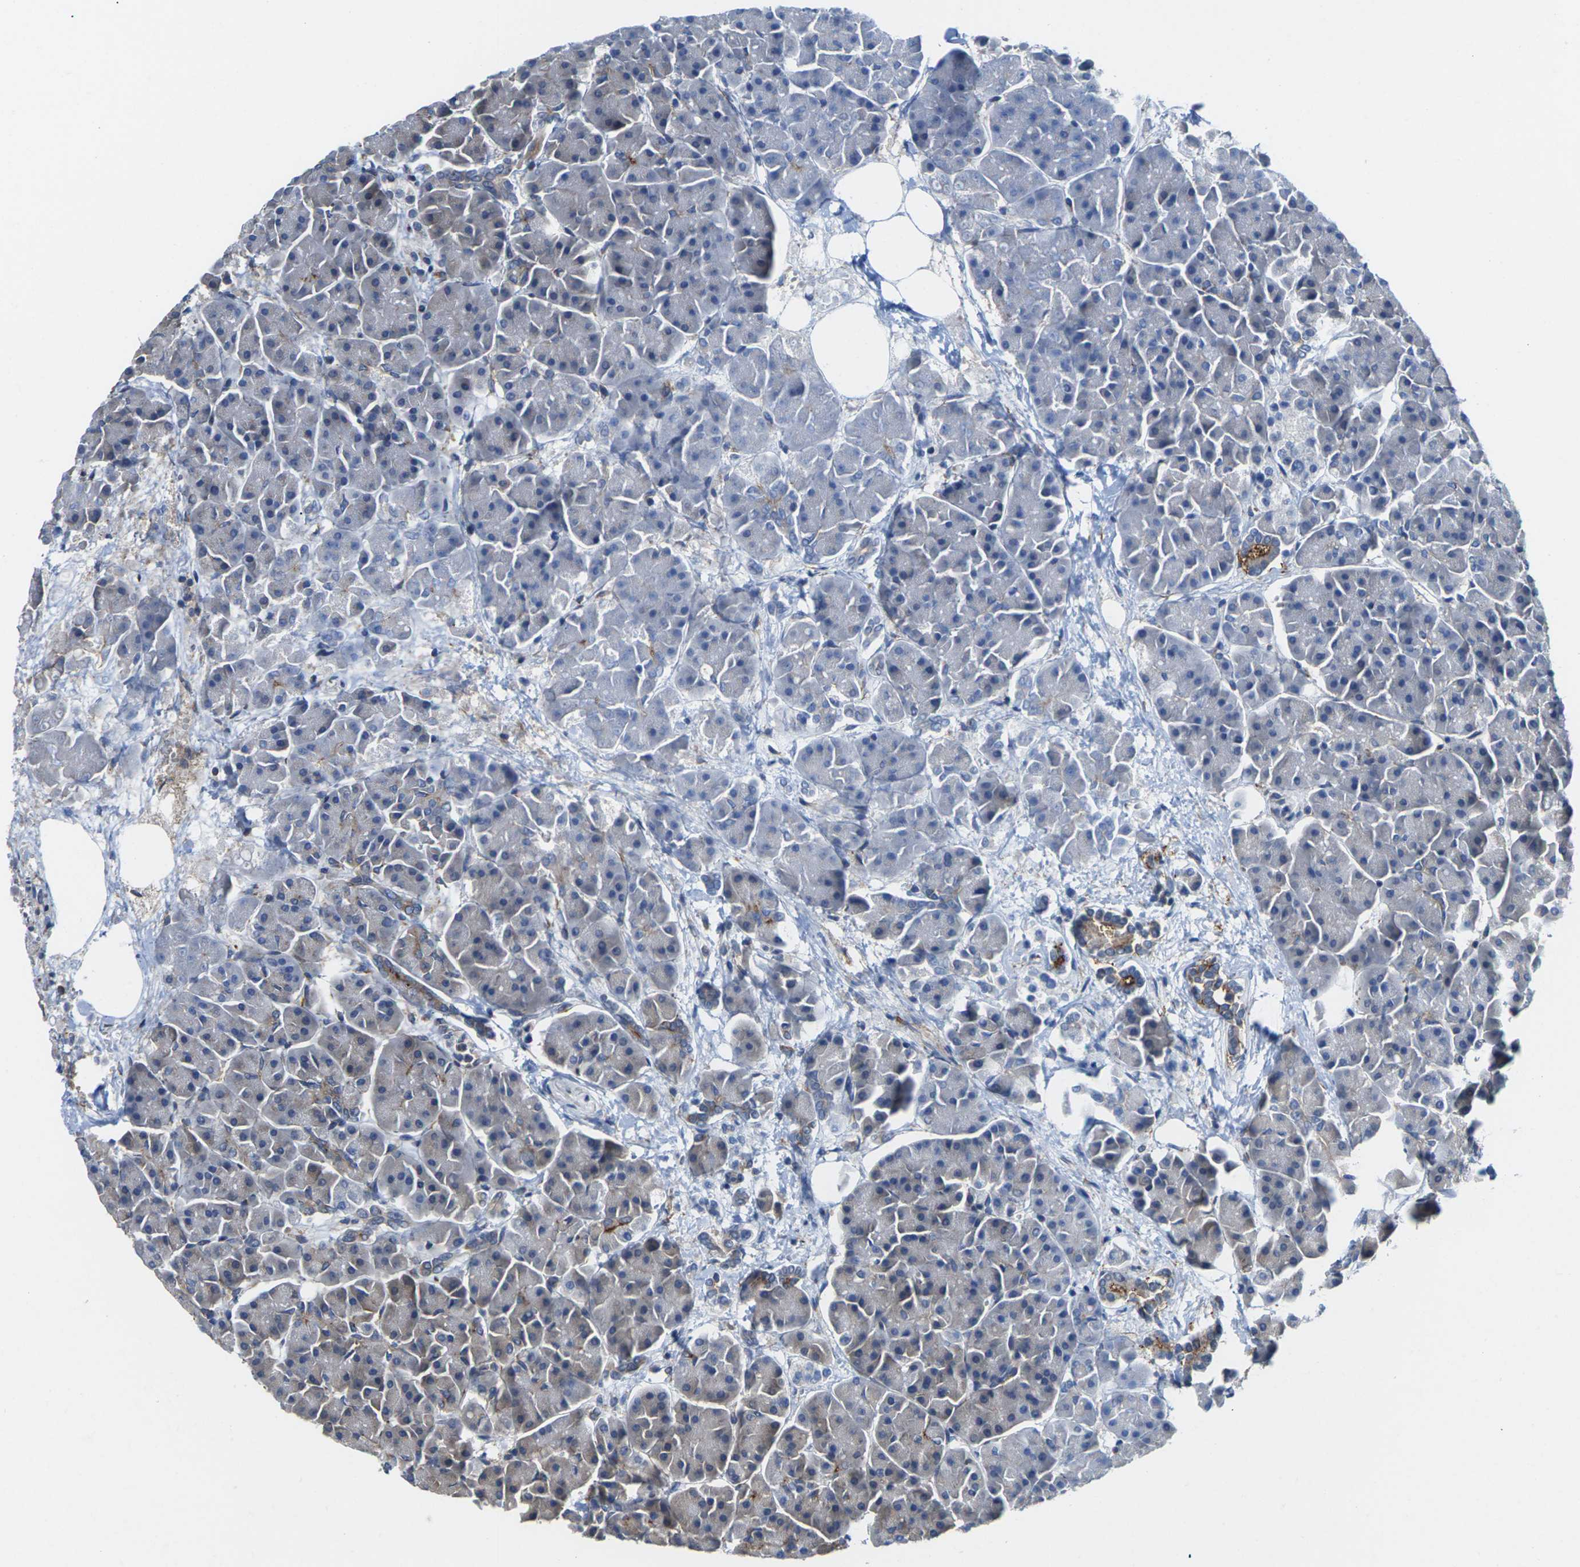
{"staining": {"intensity": "weak", "quantity": "<25%", "location": "cytoplasmic/membranous"}, "tissue": "pancreas", "cell_type": "Exocrine glandular cells", "image_type": "normal", "snomed": [{"axis": "morphology", "description": "Normal tissue, NOS"}, {"axis": "topography", "description": "Pancreas"}], "caption": "Immunohistochemistry photomicrograph of normal pancreas: human pancreas stained with DAB shows no significant protein staining in exocrine glandular cells.", "gene": "PDZK1IP1", "patient": {"sex": "female", "age": 70}}